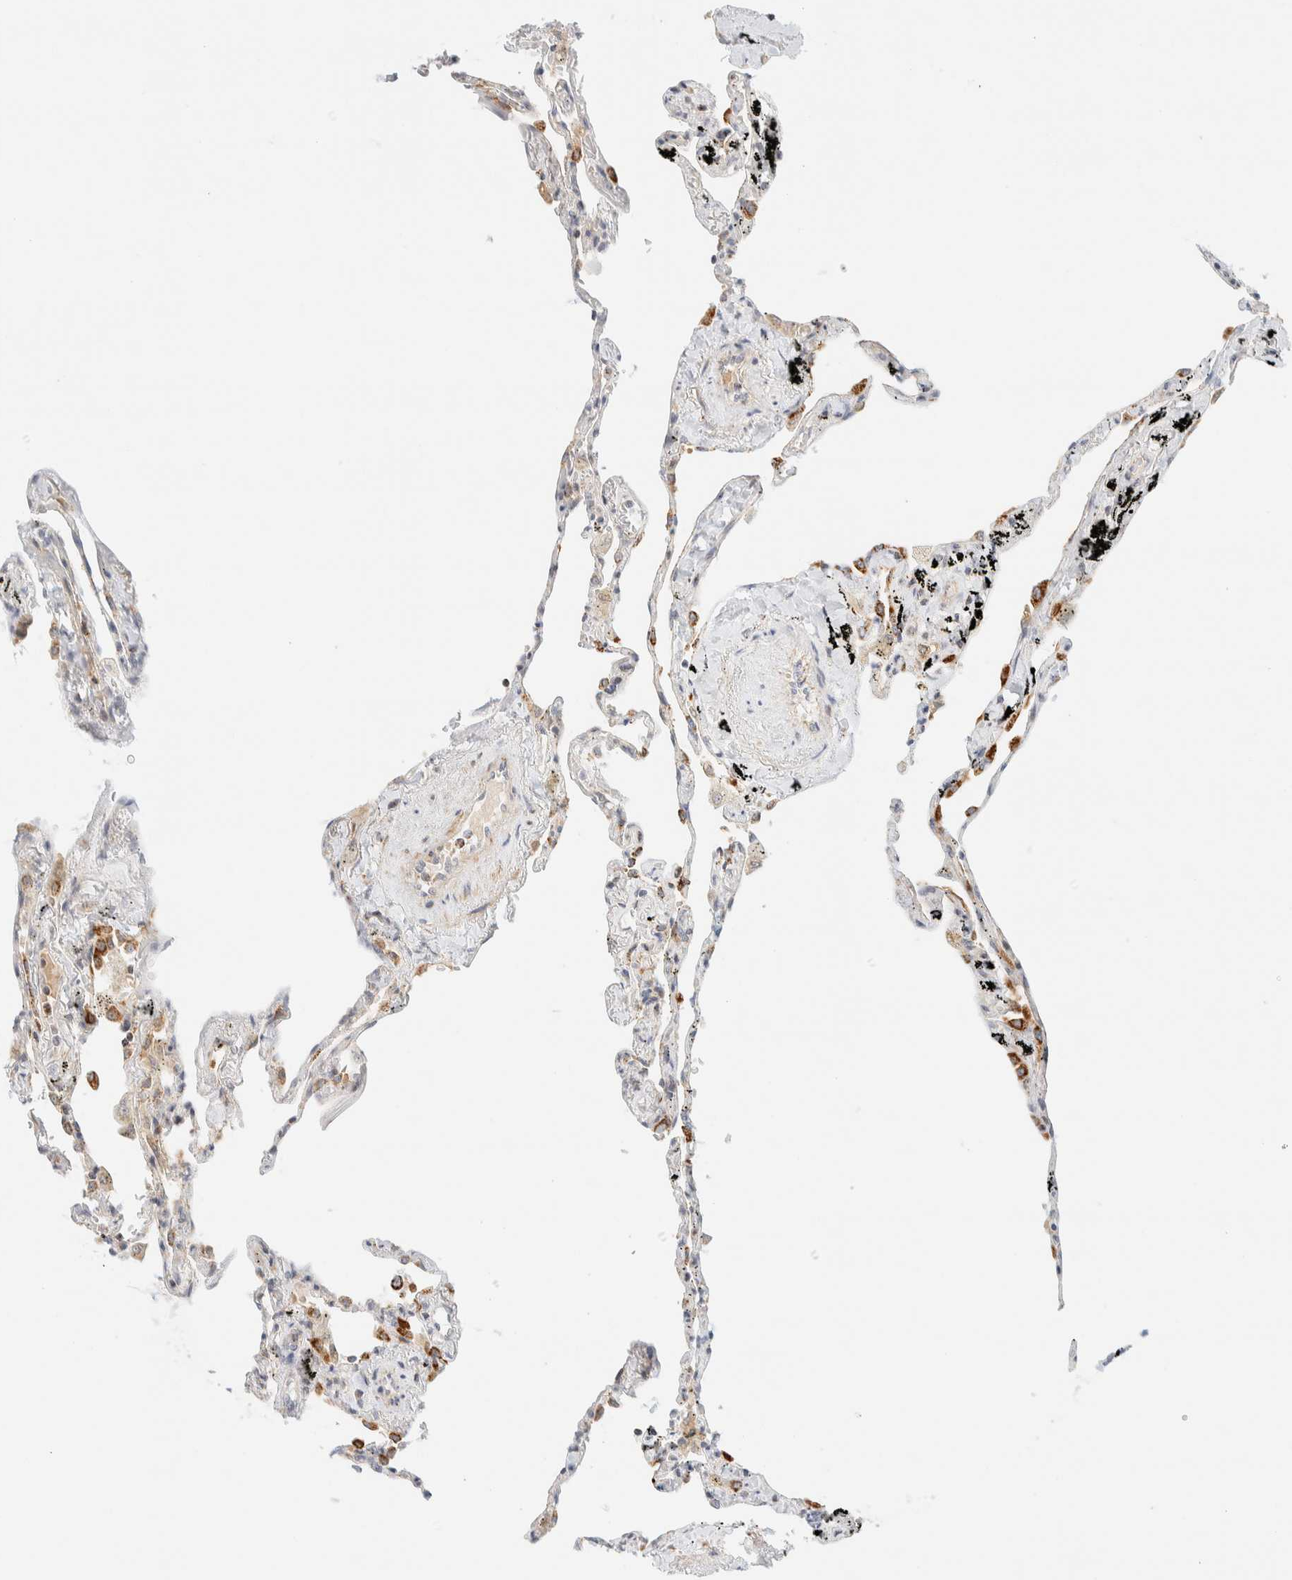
{"staining": {"intensity": "moderate", "quantity": "25%-75%", "location": "cytoplasmic/membranous"}, "tissue": "lung", "cell_type": "Alveolar cells", "image_type": "normal", "snomed": [{"axis": "morphology", "description": "Normal tissue, NOS"}, {"axis": "topography", "description": "Lung"}], "caption": "Immunohistochemistry micrograph of unremarkable human lung stained for a protein (brown), which demonstrates medium levels of moderate cytoplasmic/membranous positivity in about 25%-75% of alveolar cells.", "gene": "PPM1K", "patient": {"sex": "male", "age": 59}}